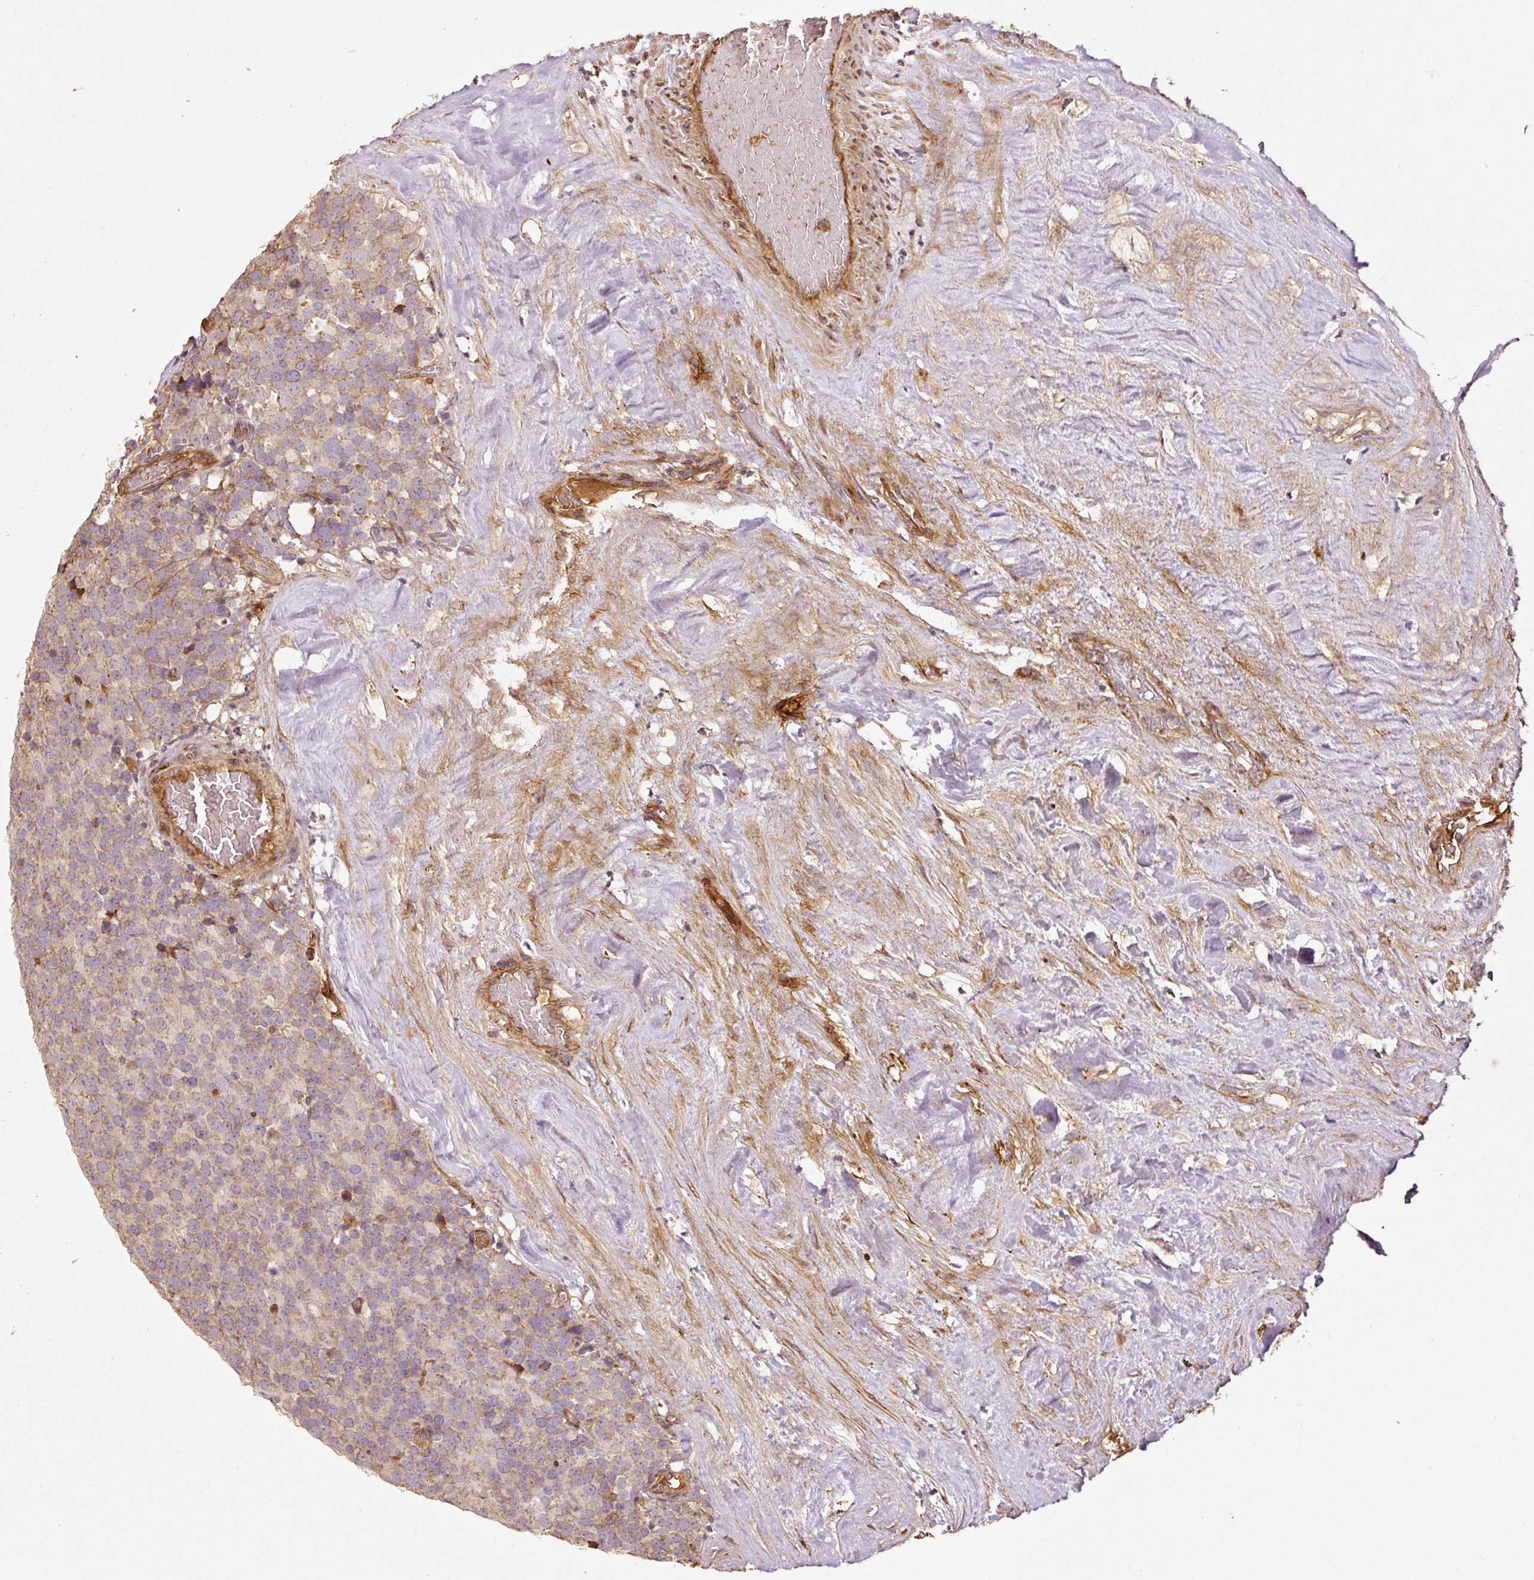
{"staining": {"intensity": "weak", "quantity": "25%-75%", "location": "cytoplasmic/membranous"}, "tissue": "testis cancer", "cell_type": "Tumor cells", "image_type": "cancer", "snomed": [{"axis": "morphology", "description": "Seminoma, NOS"}, {"axis": "topography", "description": "Testis"}], "caption": "Seminoma (testis) stained with DAB immunohistochemistry exhibits low levels of weak cytoplasmic/membranous staining in about 25%-75% of tumor cells.", "gene": "NID2", "patient": {"sex": "male", "age": 71}}